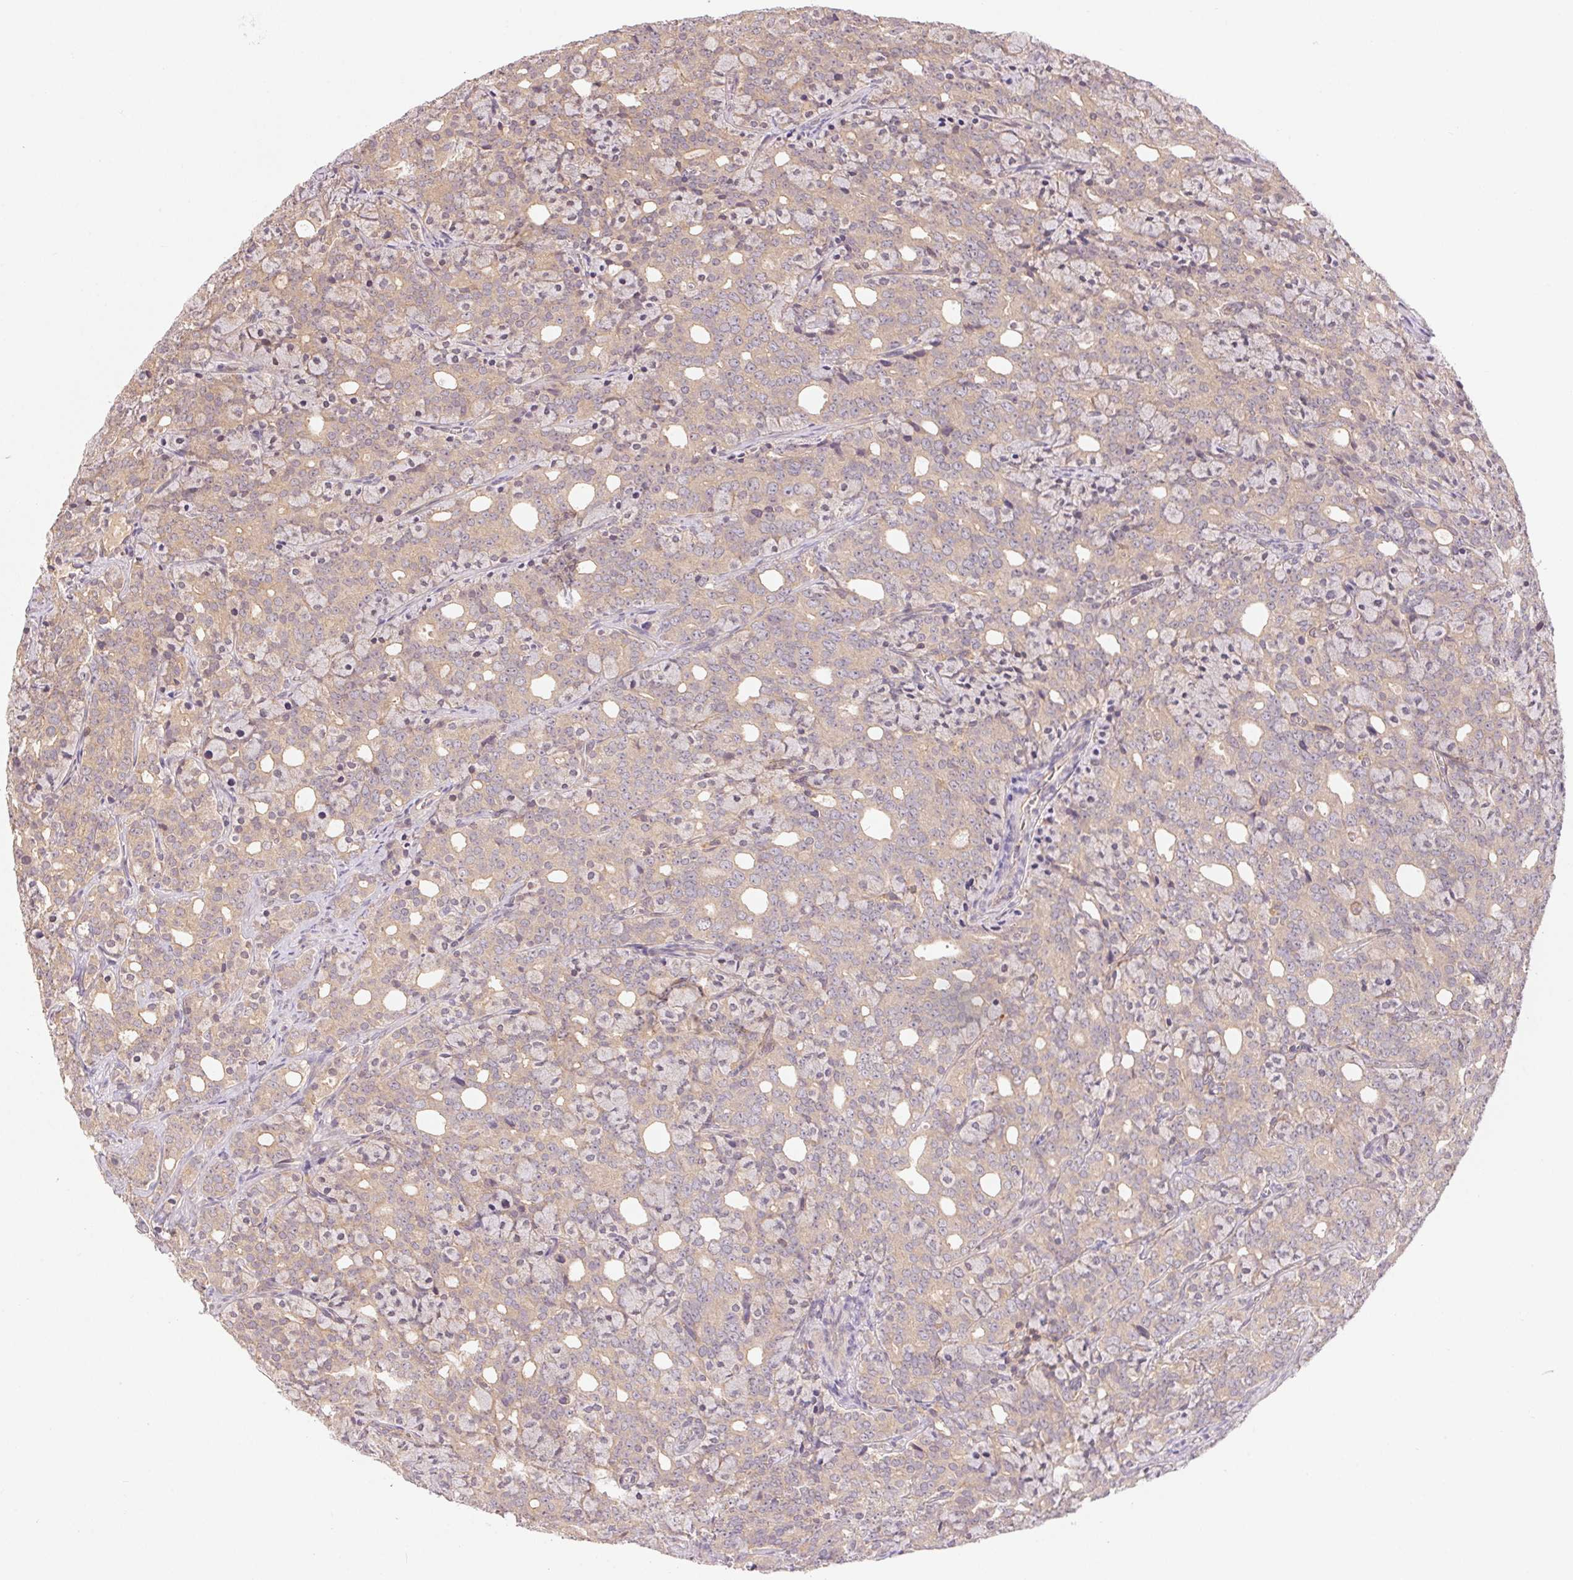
{"staining": {"intensity": "weak", "quantity": "25%-75%", "location": "cytoplasmic/membranous"}, "tissue": "prostate cancer", "cell_type": "Tumor cells", "image_type": "cancer", "snomed": [{"axis": "morphology", "description": "Adenocarcinoma, High grade"}, {"axis": "topography", "description": "Prostate"}], "caption": "A micrograph showing weak cytoplasmic/membranous staining in about 25%-75% of tumor cells in prostate cancer (adenocarcinoma (high-grade)), as visualized by brown immunohistochemical staining.", "gene": "MAPKAPK2", "patient": {"sex": "male", "age": 84}}